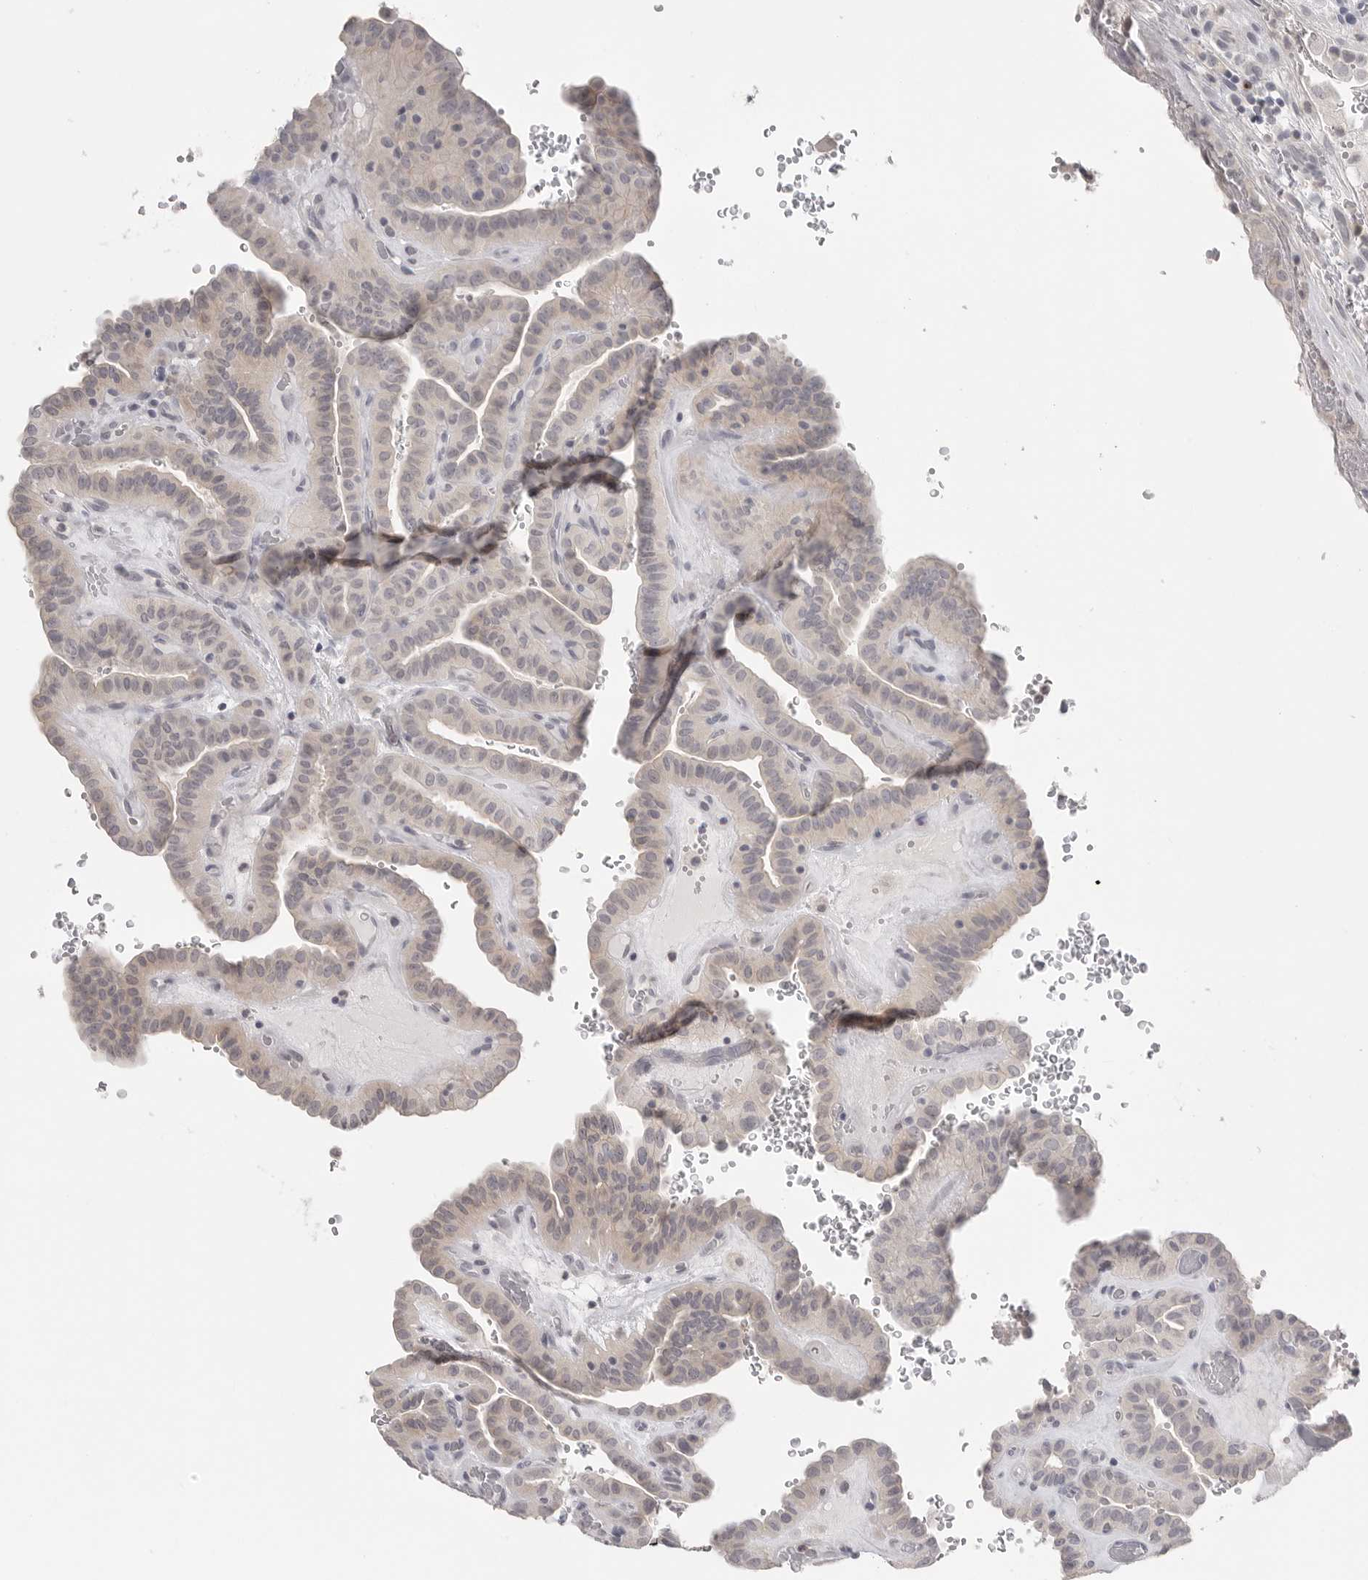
{"staining": {"intensity": "negative", "quantity": "none", "location": "none"}, "tissue": "thyroid cancer", "cell_type": "Tumor cells", "image_type": "cancer", "snomed": [{"axis": "morphology", "description": "Papillary adenocarcinoma, NOS"}, {"axis": "topography", "description": "Thyroid gland"}], "caption": "Immunohistochemical staining of human papillary adenocarcinoma (thyroid) exhibits no significant expression in tumor cells.", "gene": "HMGCS2", "patient": {"sex": "male", "age": 77}}